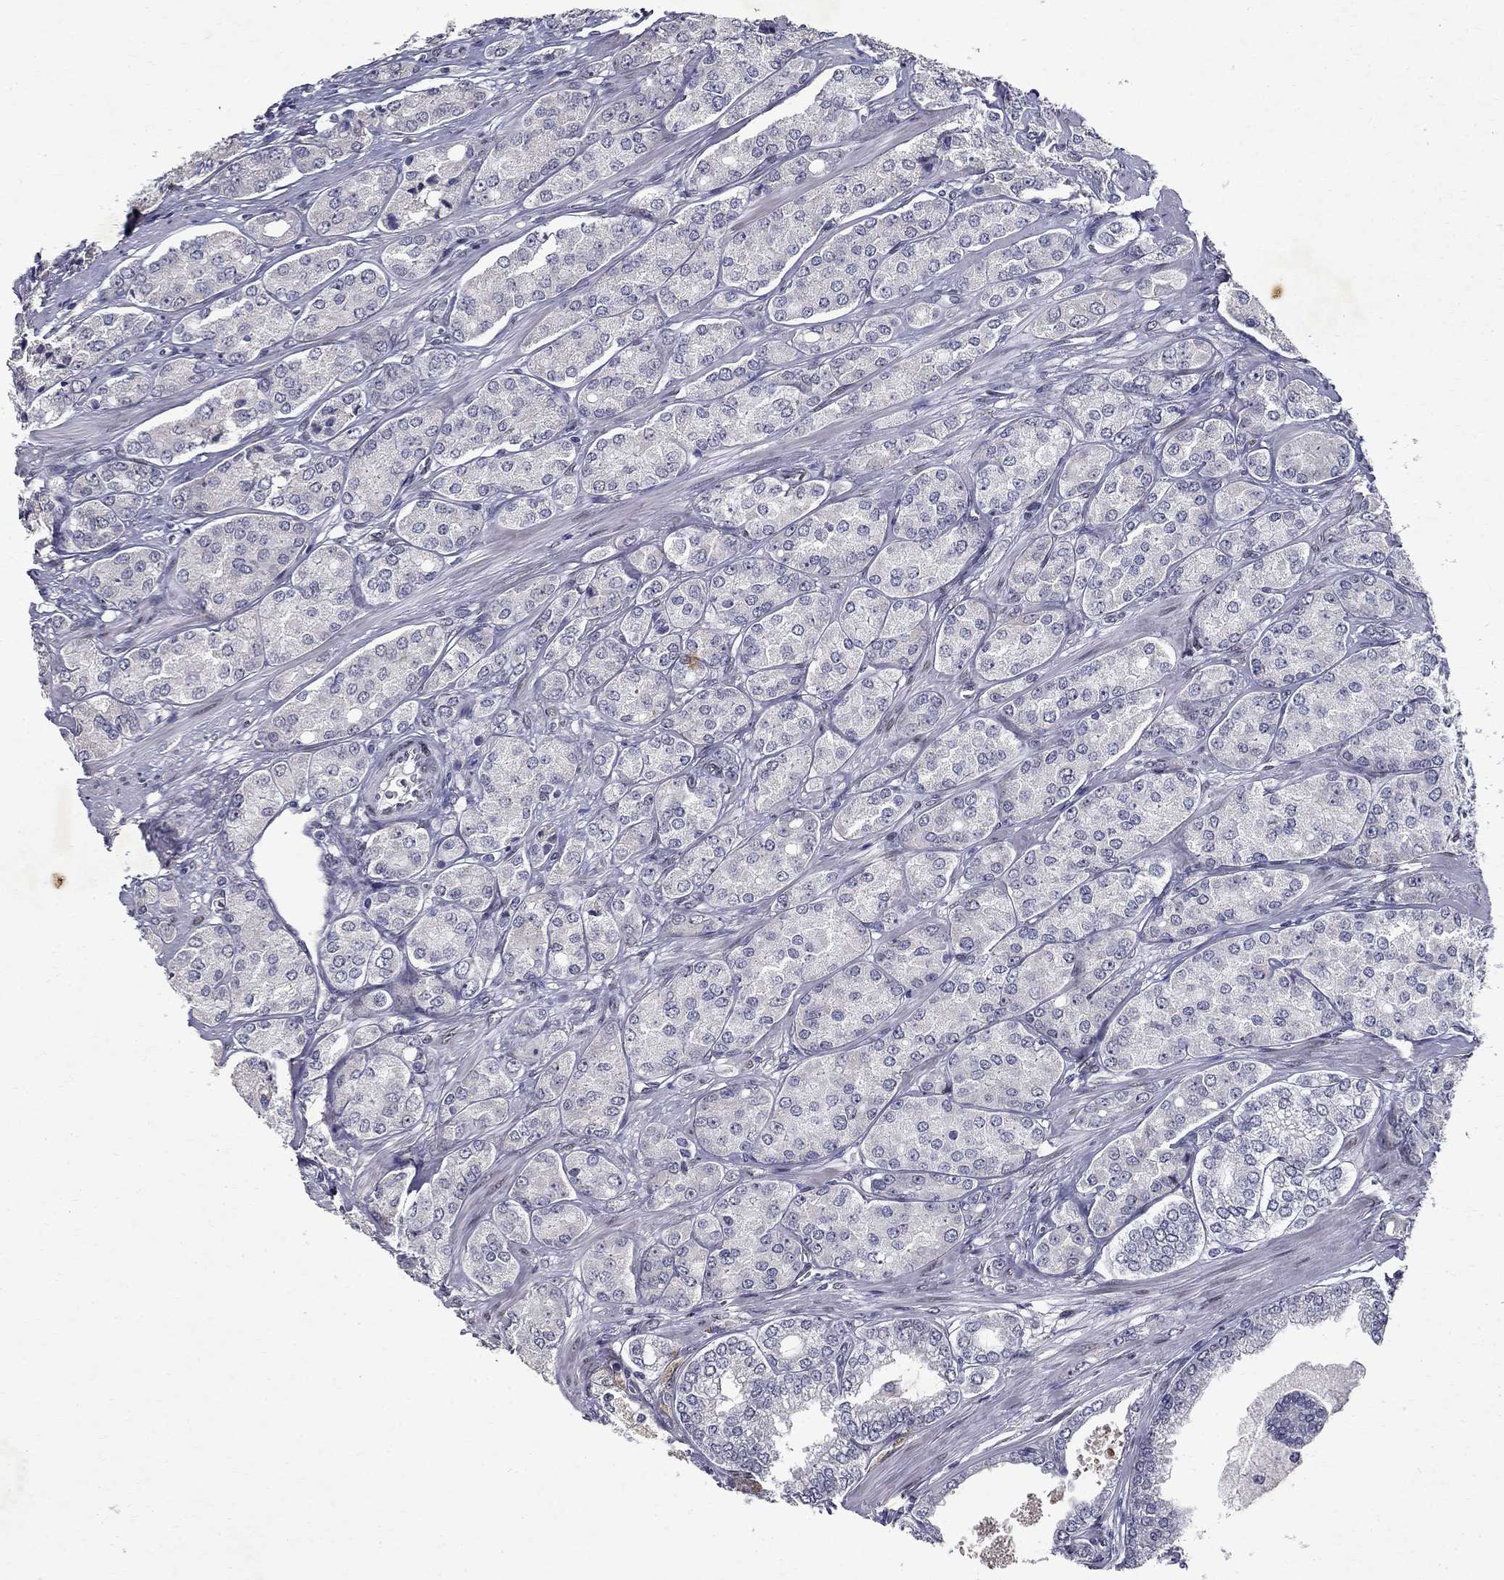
{"staining": {"intensity": "negative", "quantity": "none", "location": "none"}, "tissue": "prostate cancer", "cell_type": "Tumor cells", "image_type": "cancer", "snomed": [{"axis": "morphology", "description": "Adenocarcinoma, NOS"}, {"axis": "topography", "description": "Prostate"}], "caption": "Image shows no significant protein expression in tumor cells of adenocarcinoma (prostate).", "gene": "RBFOX1", "patient": {"sex": "male", "age": 67}}